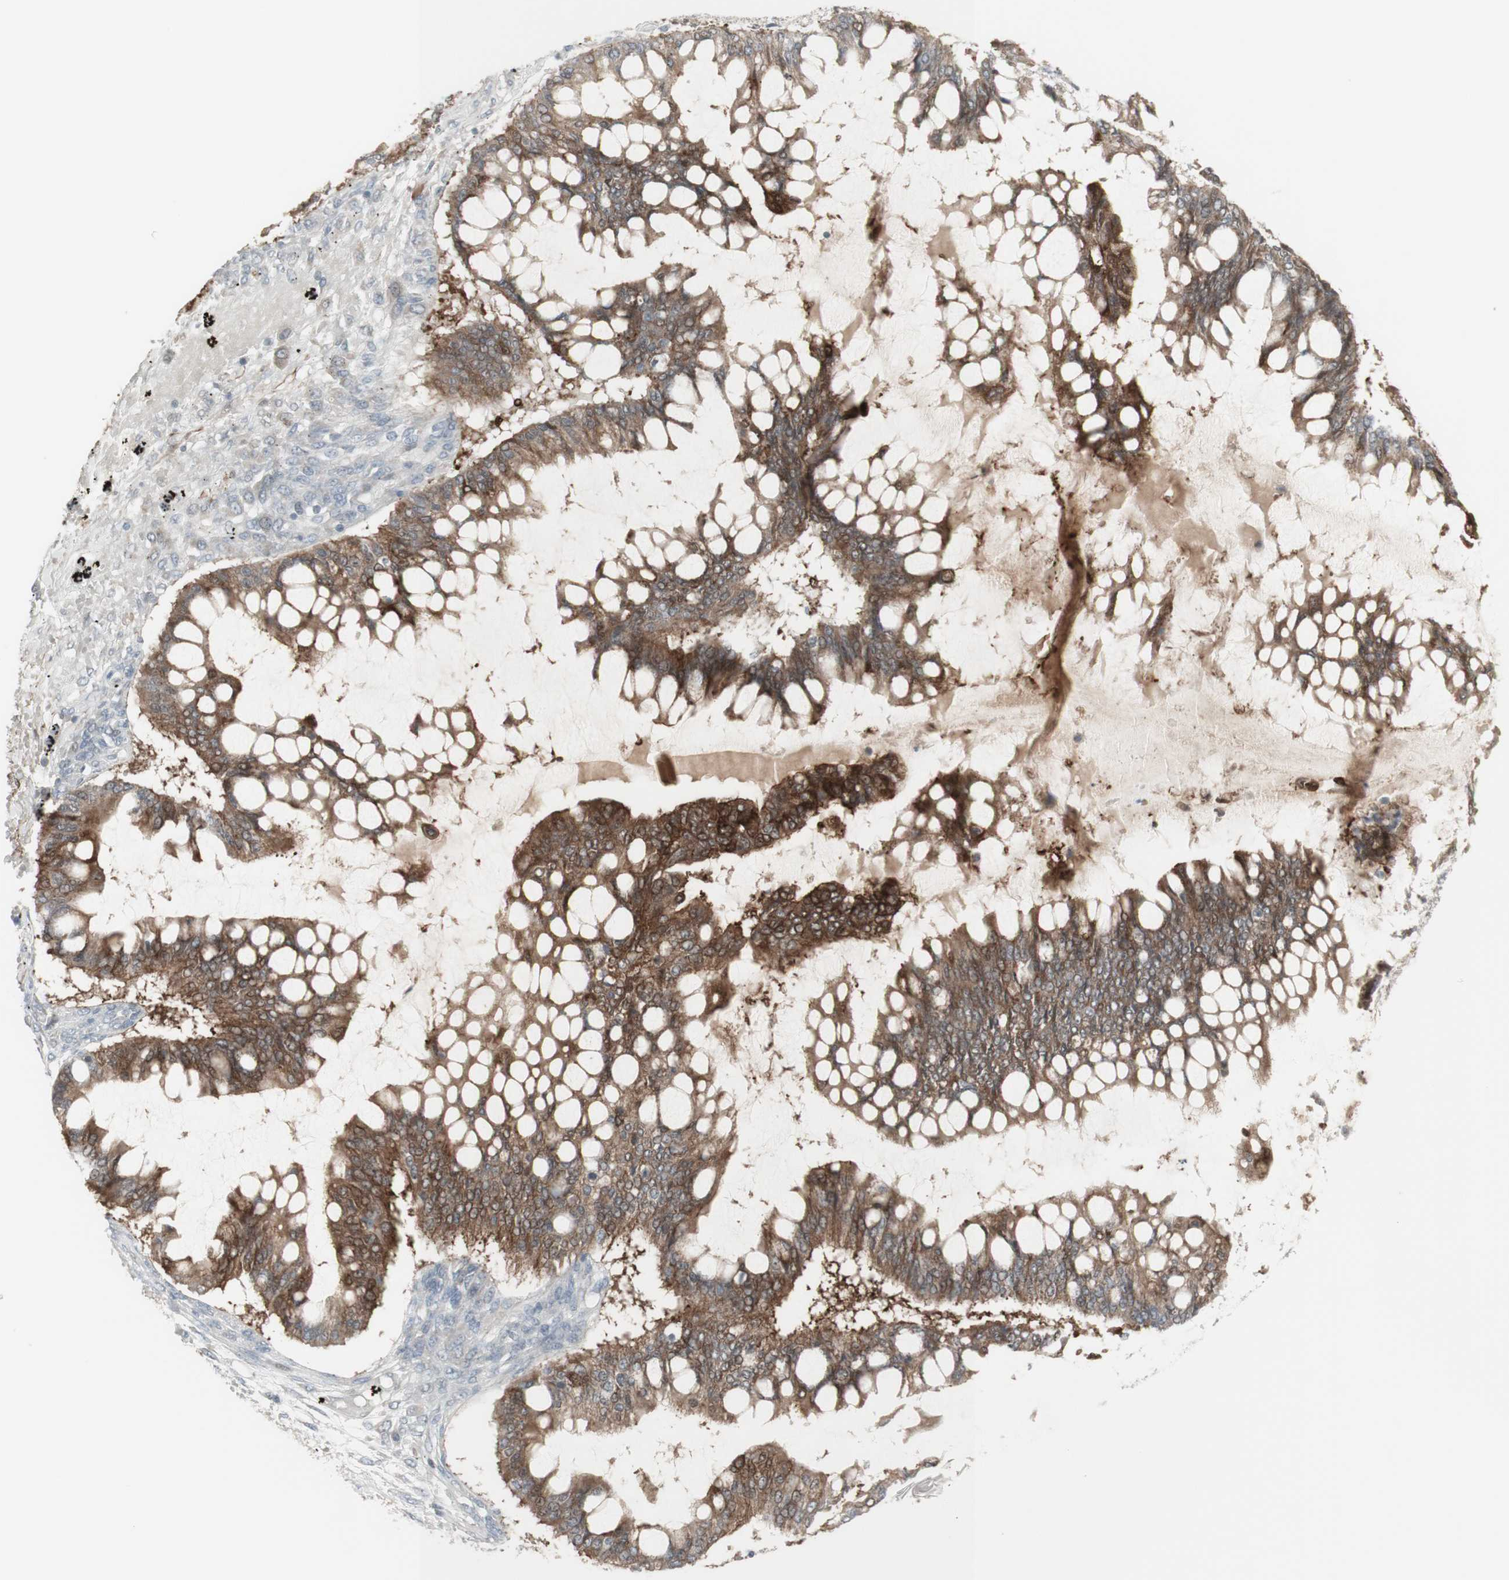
{"staining": {"intensity": "moderate", "quantity": ">75%", "location": "cytoplasmic/membranous"}, "tissue": "ovarian cancer", "cell_type": "Tumor cells", "image_type": "cancer", "snomed": [{"axis": "morphology", "description": "Cystadenocarcinoma, mucinous, NOS"}, {"axis": "topography", "description": "Ovary"}], "caption": "Tumor cells demonstrate medium levels of moderate cytoplasmic/membranous positivity in approximately >75% of cells in human ovarian cancer. (Brightfield microscopy of DAB IHC at high magnification).", "gene": "C1orf116", "patient": {"sex": "female", "age": 73}}